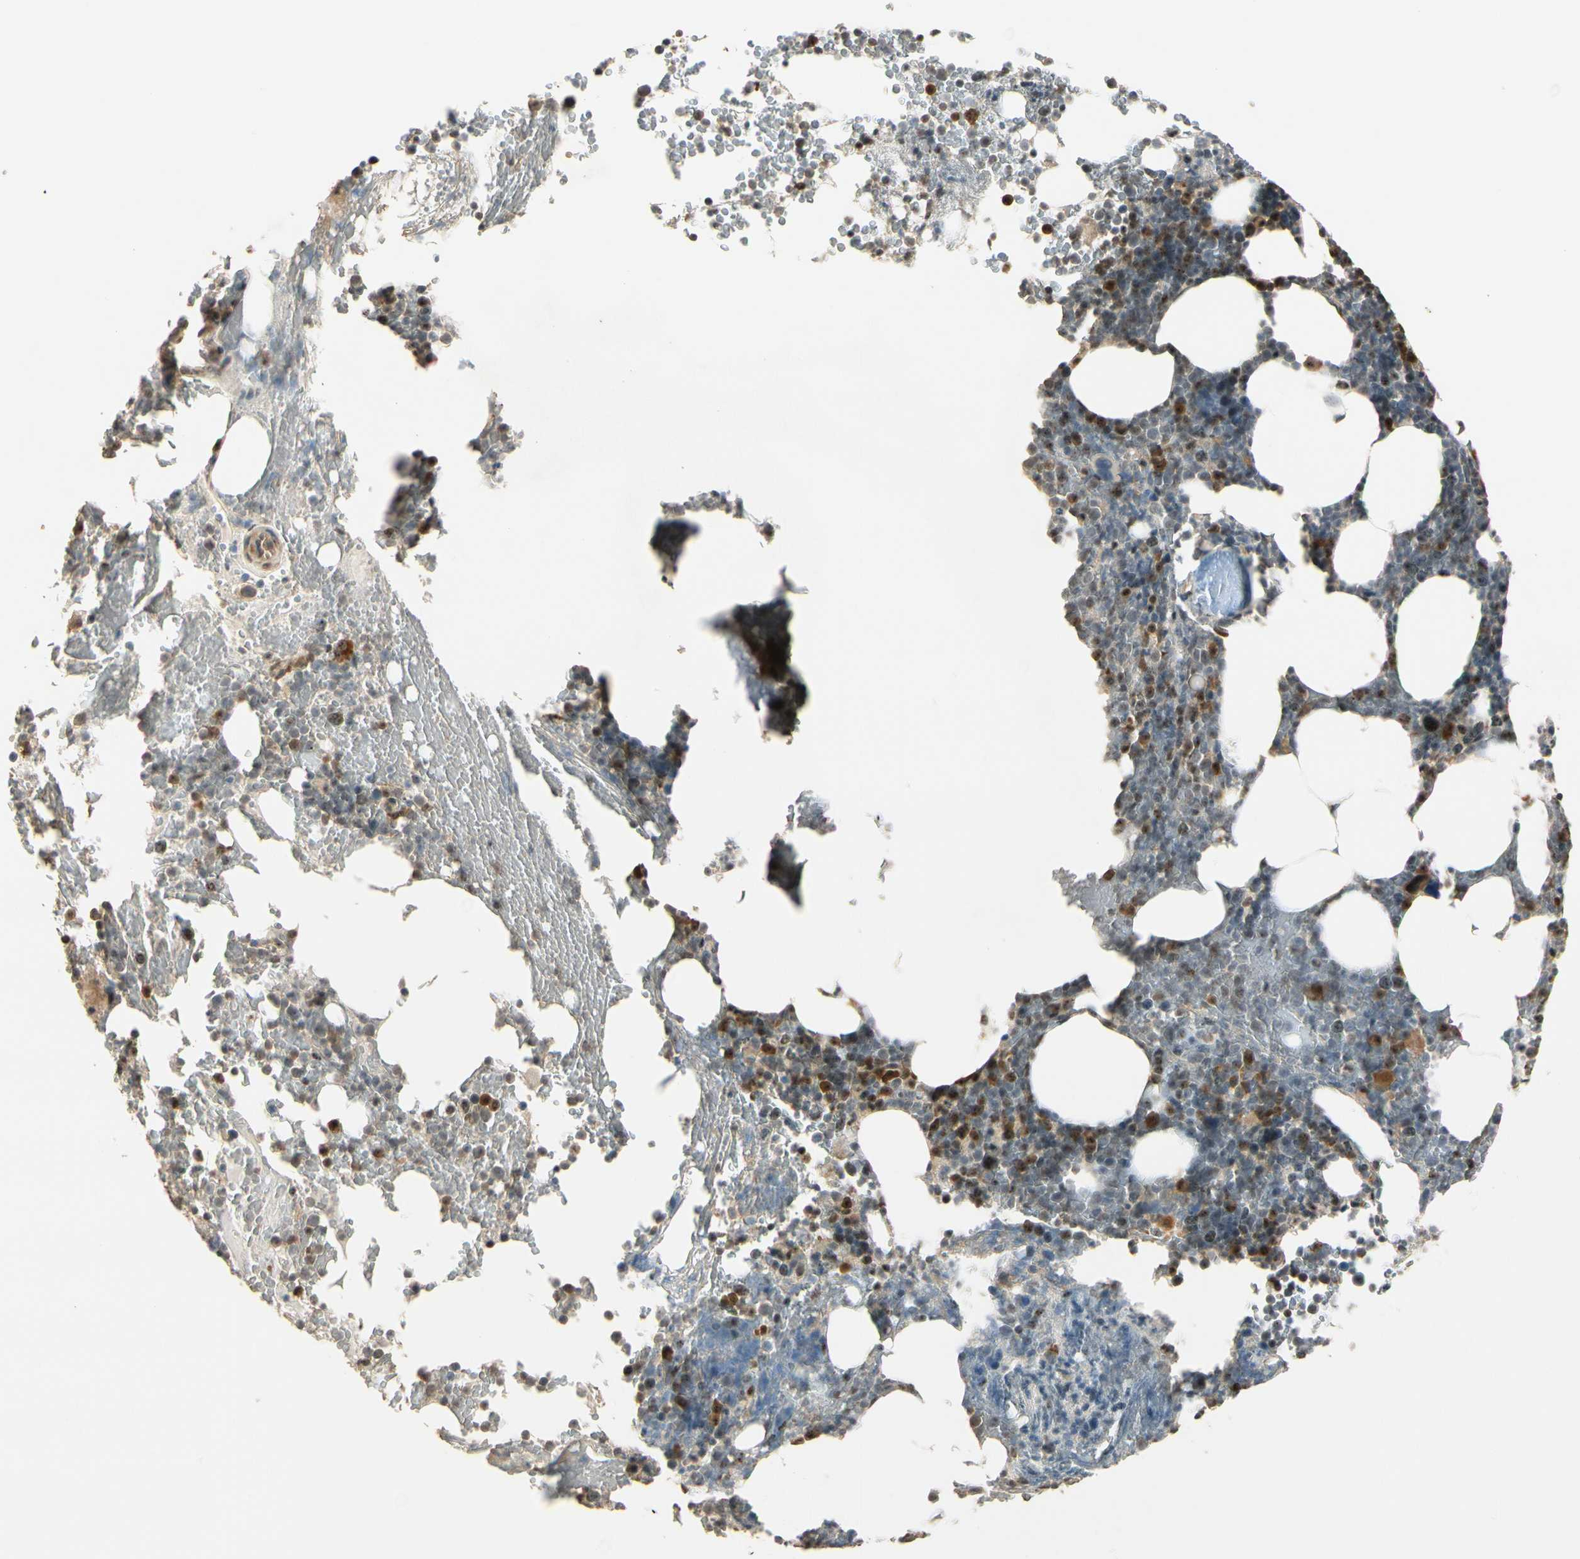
{"staining": {"intensity": "moderate", "quantity": "25%-75%", "location": "cytoplasmic/membranous,nuclear"}, "tissue": "bone marrow", "cell_type": "Hematopoietic cells", "image_type": "normal", "snomed": [{"axis": "morphology", "description": "Normal tissue, NOS"}, {"axis": "topography", "description": "Bone marrow"}], "caption": "Human bone marrow stained for a protein (brown) shows moderate cytoplasmic/membranous,nuclear positive expression in approximately 25%-75% of hematopoietic cells.", "gene": "MCPH1", "patient": {"sex": "female", "age": 66}}